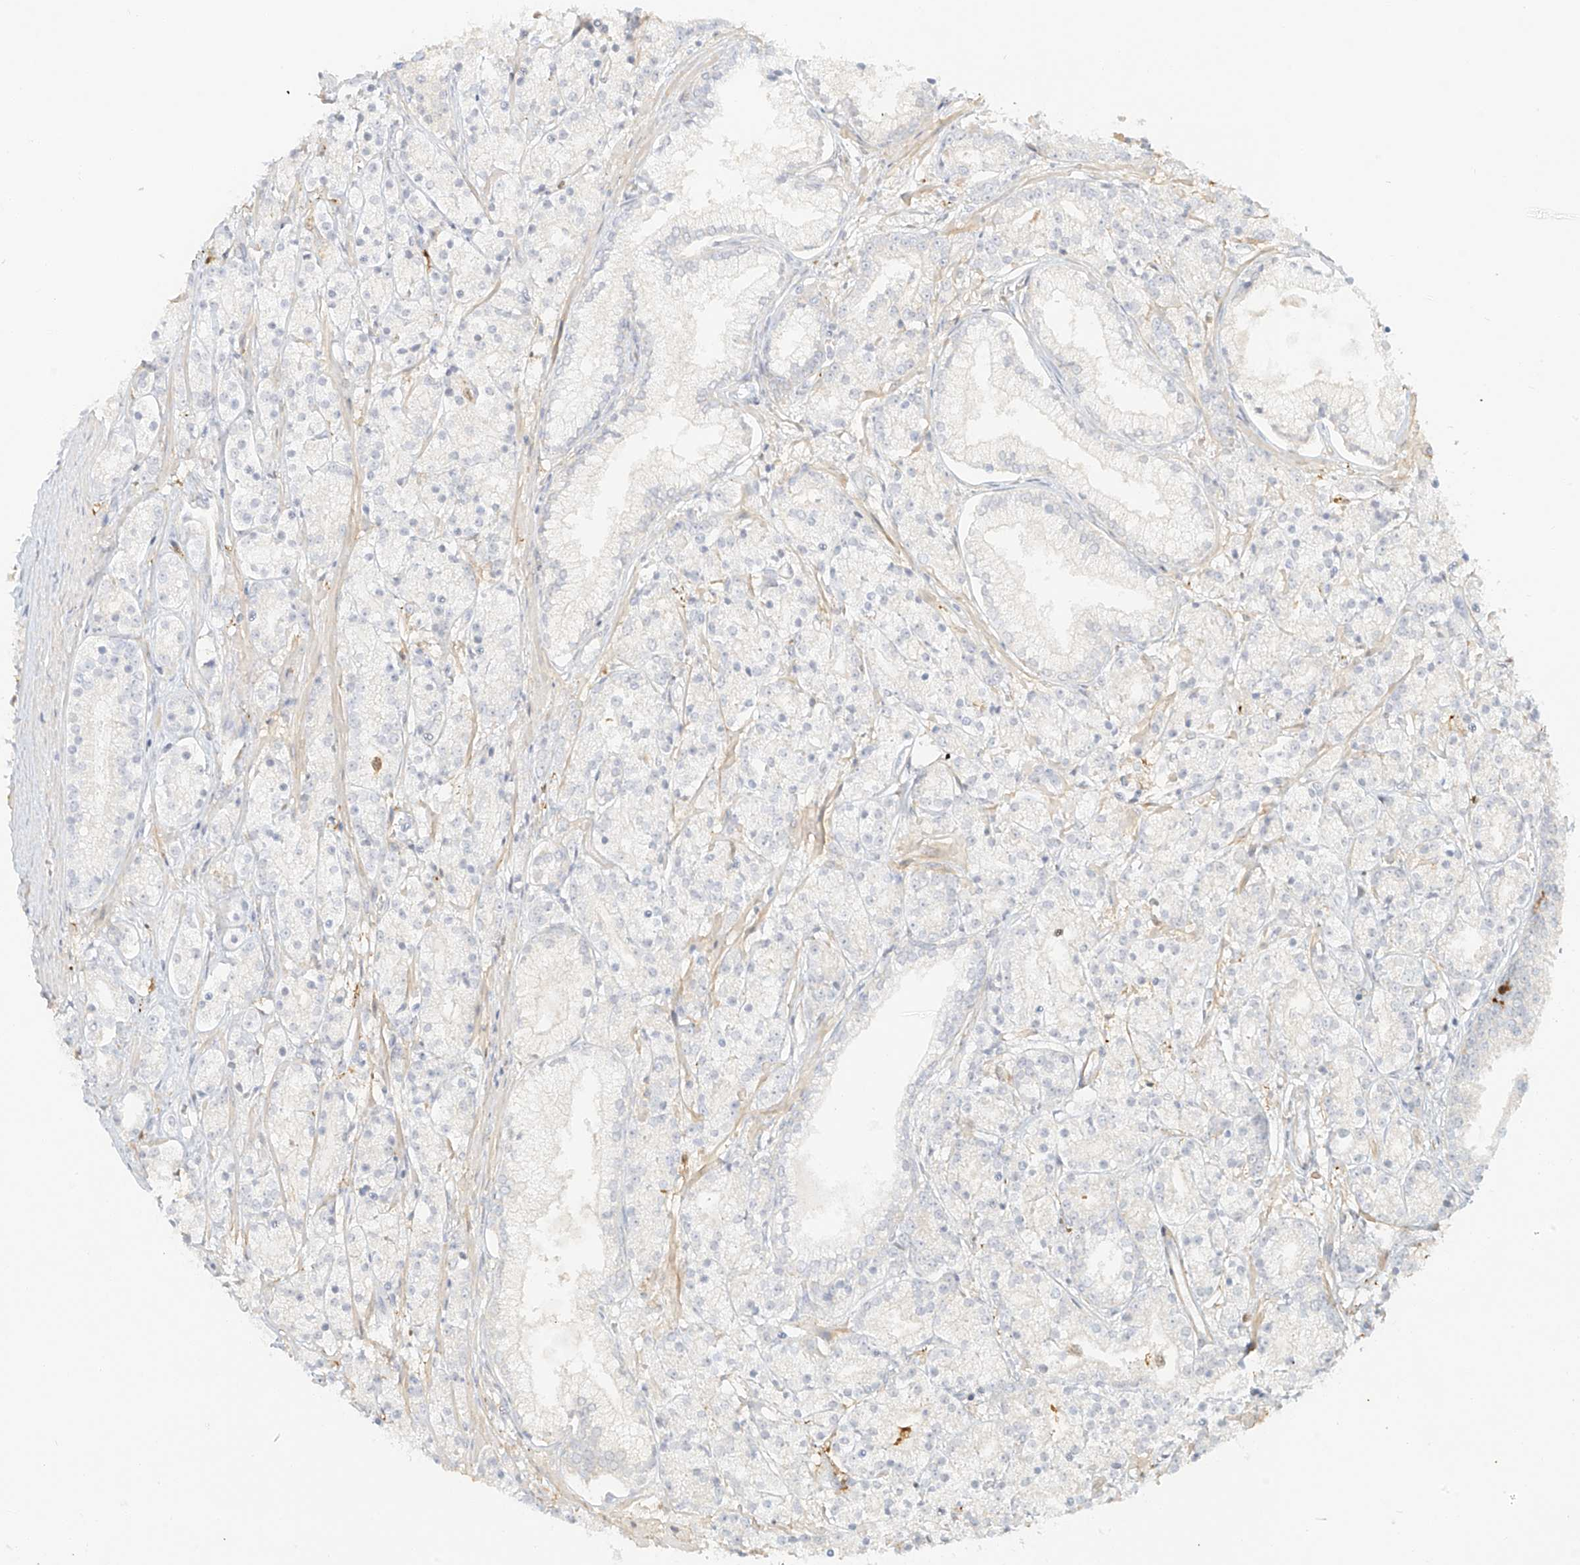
{"staining": {"intensity": "negative", "quantity": "none", "location": "none"}, "tissue": "prostate cancer", "cell_type": "Tumor cells", "image_type": "cancer", "snomed": [{"axis": "morphology", "description": "Adenocarcinoma, High grade"}, {"axis": "topography", "description": "Prostate"}], "caption": "Prostate adenocarcinoma (high-grade) stained for a protein using immunohistochemistry (IHC) exhibits no positivity tumor cells.", "gene": "UPK1B", "patient": {"sex": "male", "age": 69}}